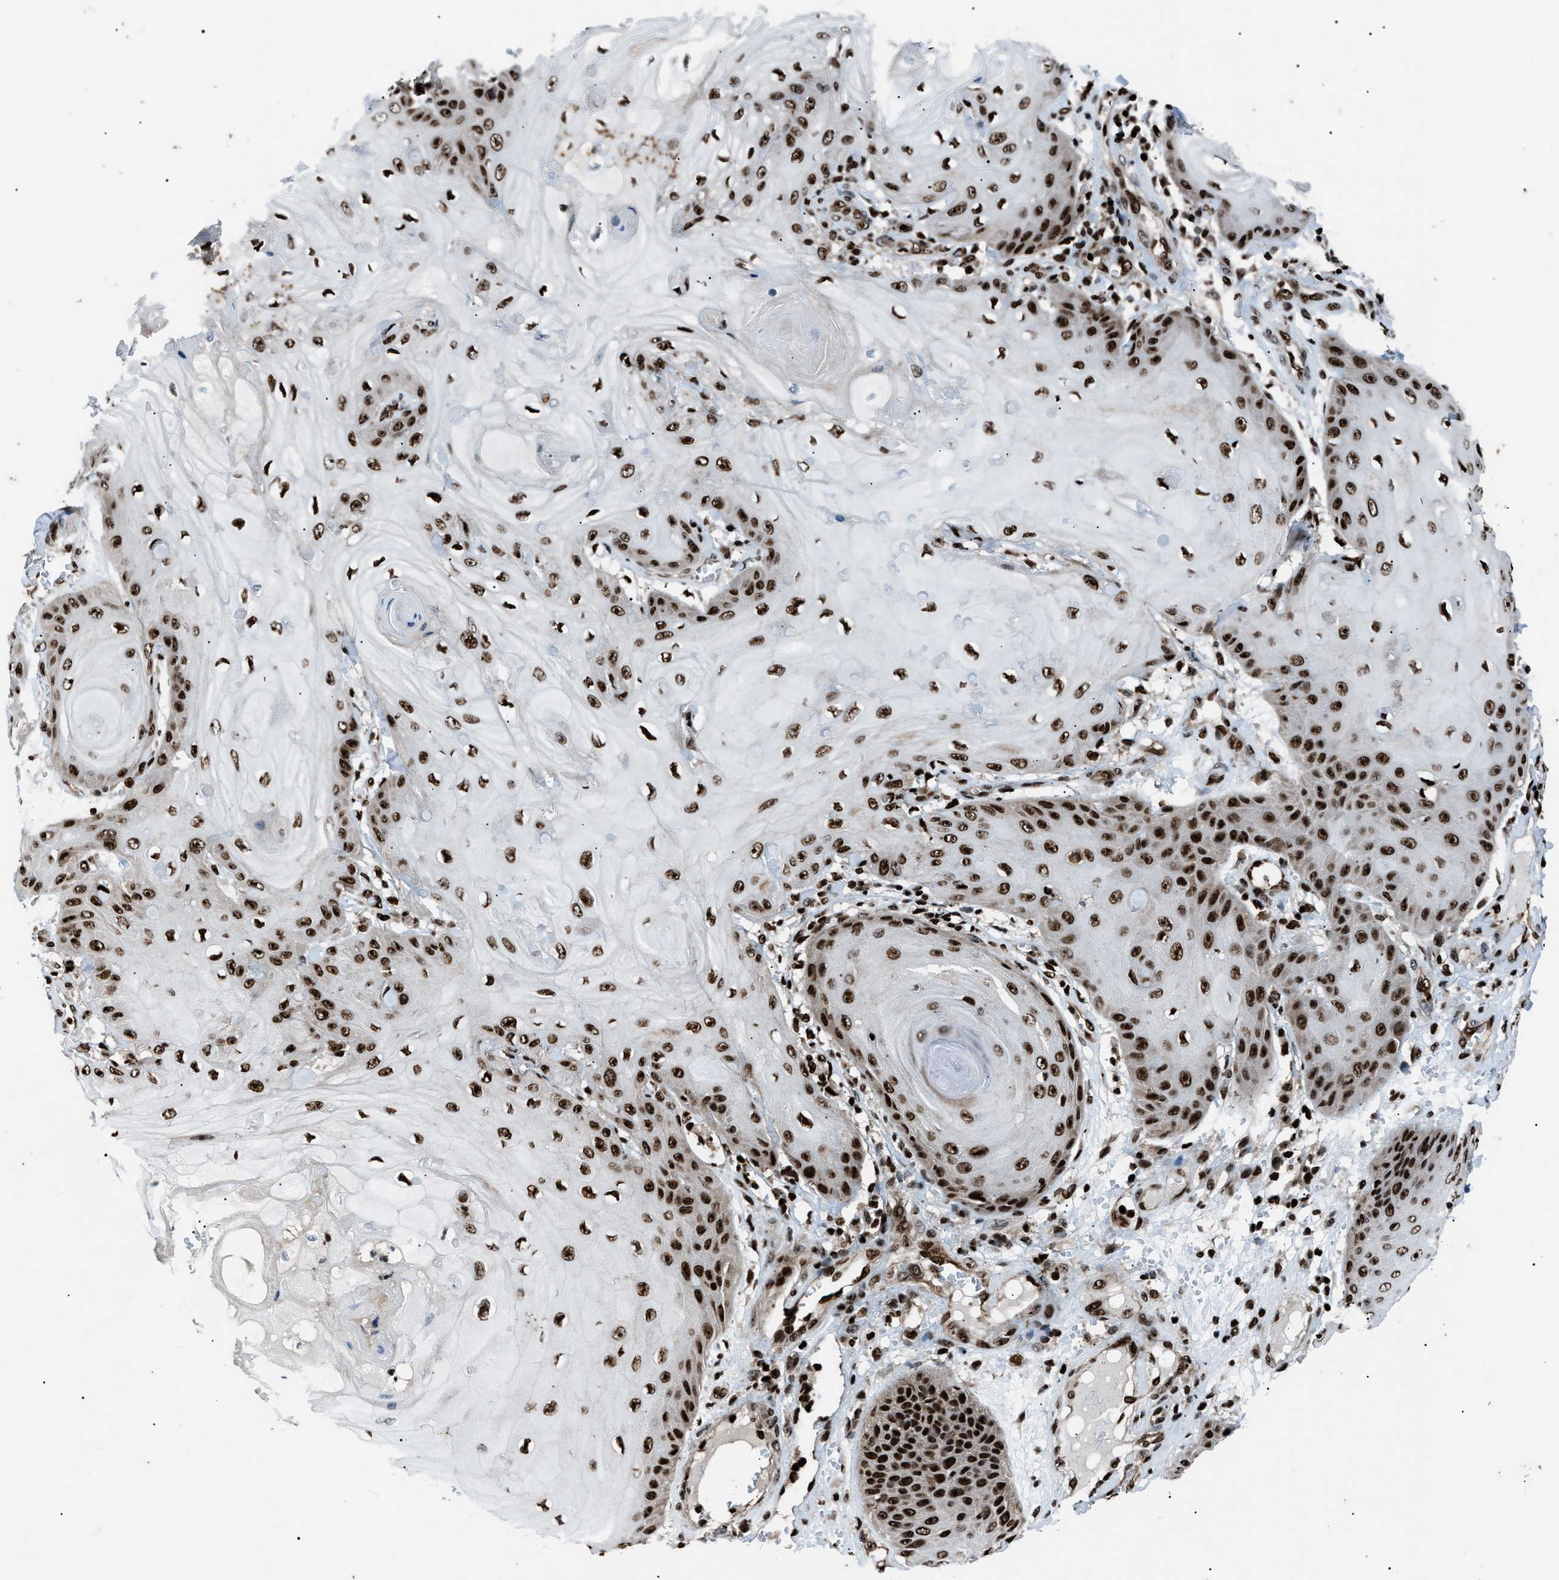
{"staining": {"intensity": "strong", "quantity": ">75%", "location": "nuclear"}, "tissue": "skin cancer", "cell_type": "Tumor cells", "image_type": "cancer", "snomed": [{"axis": "morphology", "description": "Squamous cell carcinoma, NOS"}, {"axis": "topography", "description": "Skin"}], "caption": "Immunohistochemical staining of skin cancer (squamous cell carcinoma) reveals high levels of strong nuclear positivity in about >75% of tumor cells.", "gene": "PRKX", "patient": {"sex": "male", "age": 74}}